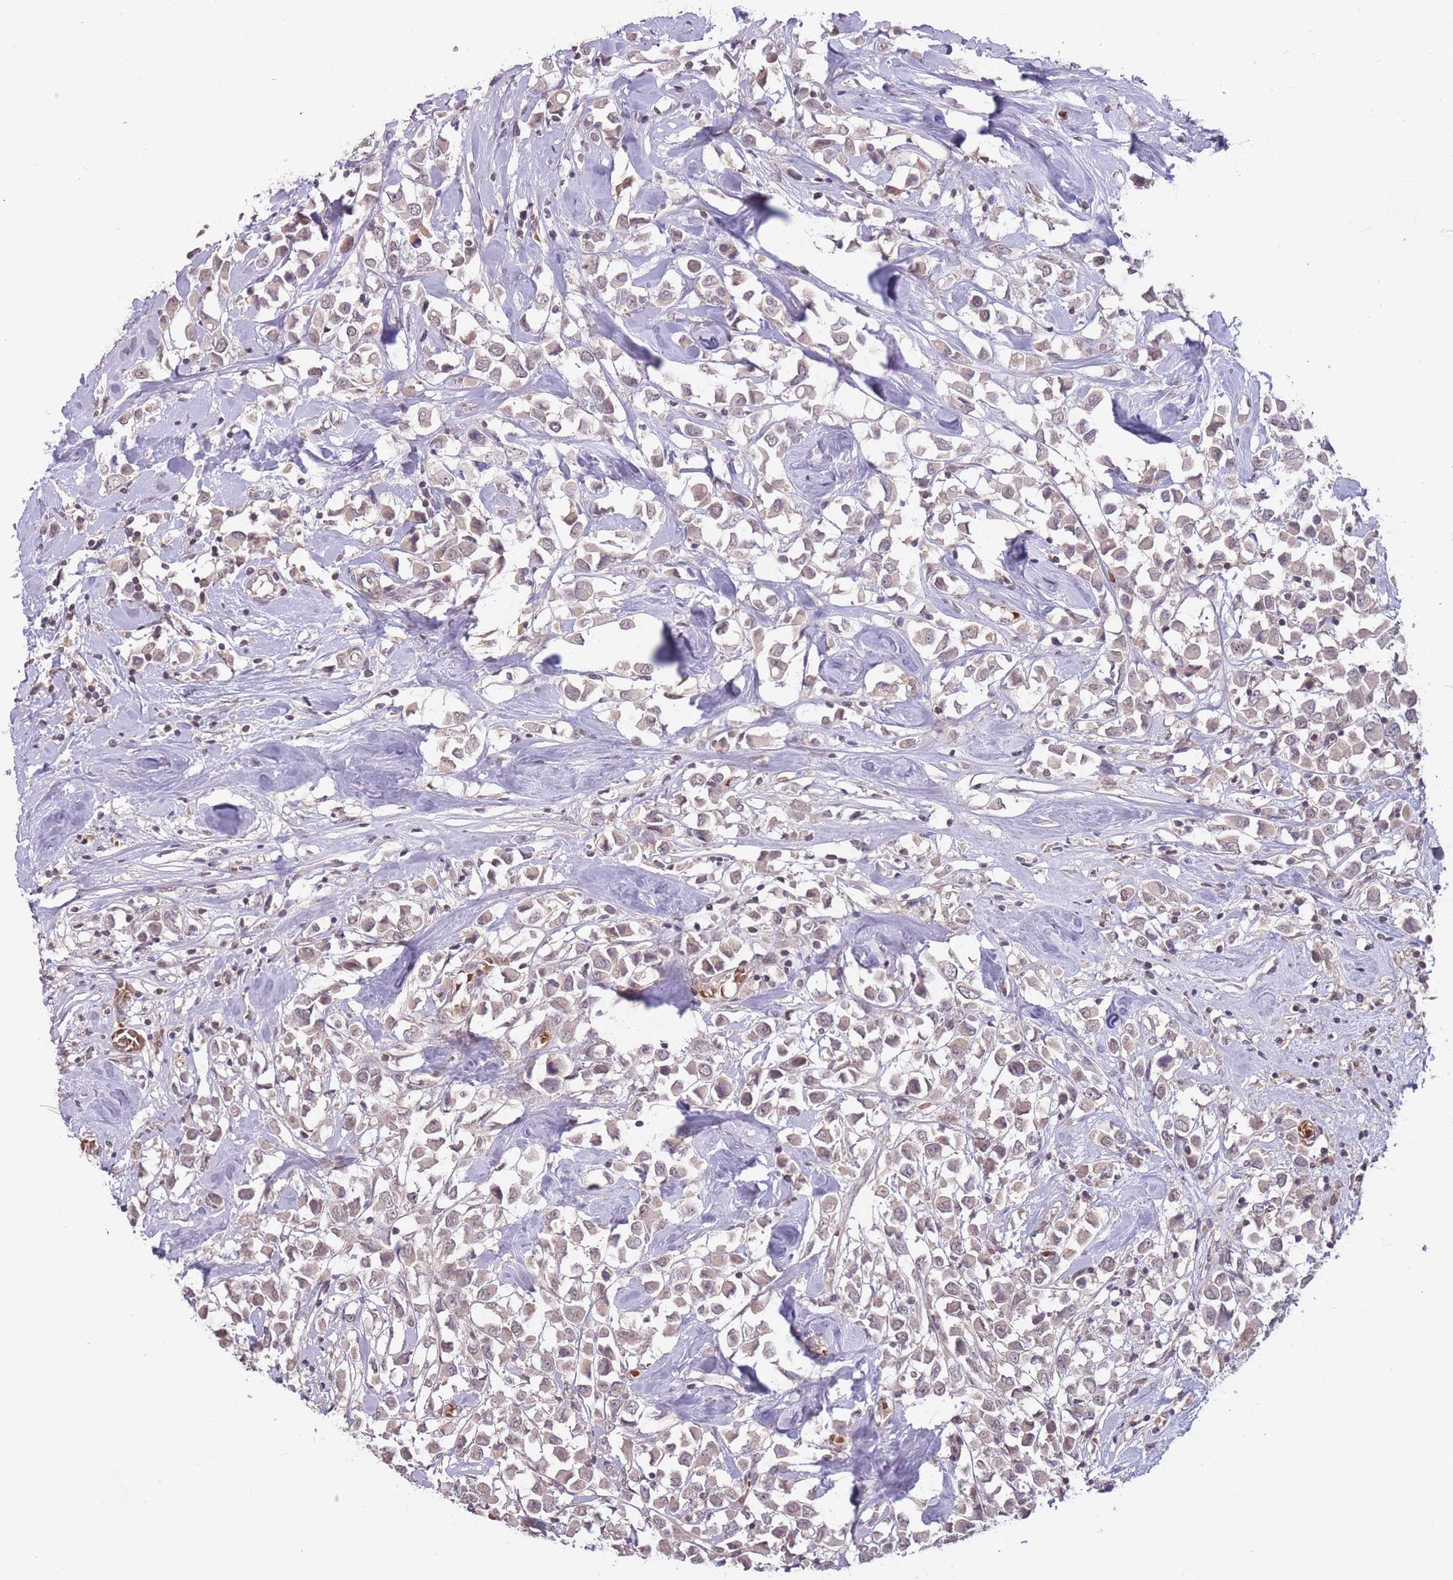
{"staining": {"intensity": "weak", "quantity": ">75%", "location": "cytoplasmic/membranous"}, "tissue": "breast cancer", "cell_type": "Tumor cells", "image_type": "cancer", "snomed": [{"axis": "morphology", "description": "Duct carcinoma"}, {"axis": "topography", "description": "Breast"}], "caption": "About >75% of tumor cells in human infiltrating ductal carcinoma (breast) reveal weak cytoplasmic/membranous protein expression as visualized by brown immunohistochemical staining.", "gene": "ADCYAP1R1", "patient": {"sex": "female", "age": 61}}